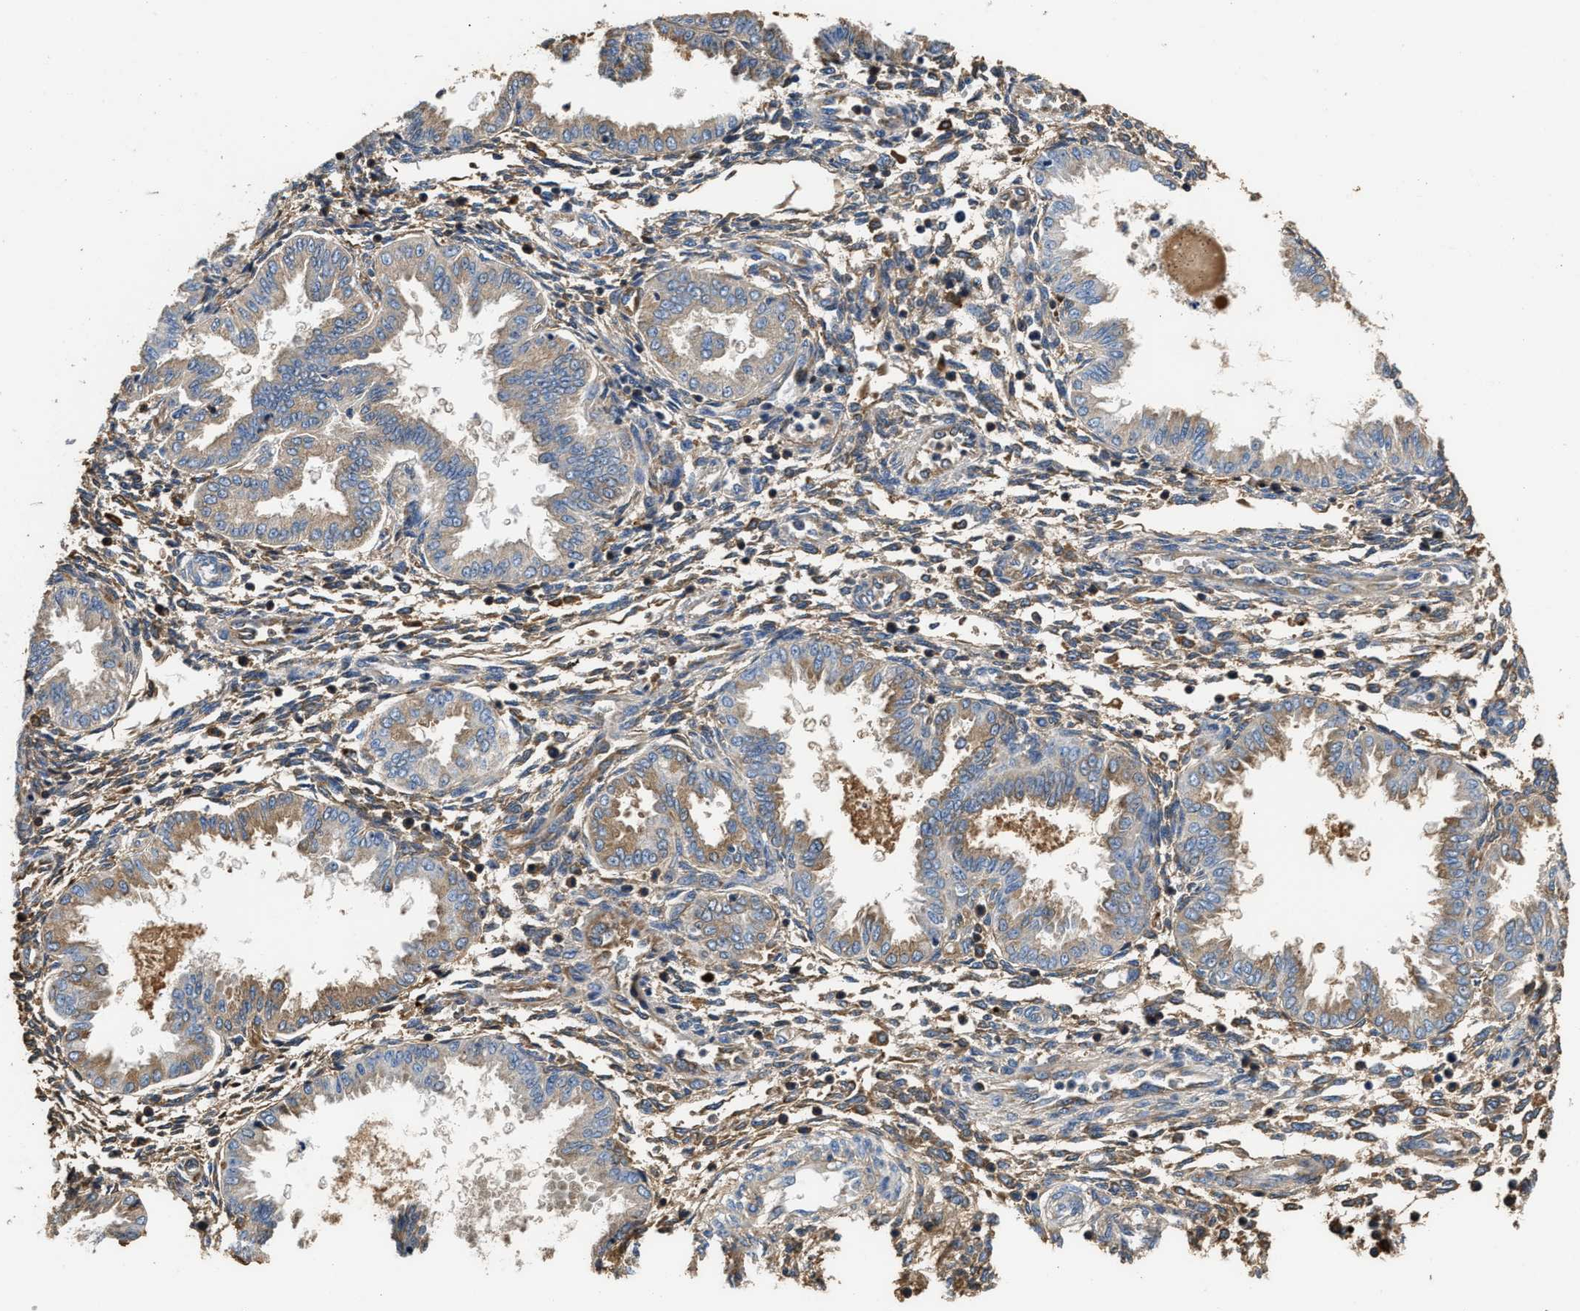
{"staining": {"intensity": "moderate", "quantity": "25%-75%", "location": "cytoplasmic/membranous"}, "tissue": "endometrium", "cell_type": "Cells in endometrial stroma", "image_type": "normal", "snomed": [{"axis": "morphology", "description": "Normal tissue, NOS"}, {"axis": "topography", "description": "Endometrium"}], "caption": "Moderate cytoplasmic/membranous positivity for a protein is present in about 25%-75% of cells in endometrial stroma of normal endometrium using IHC.", "gene": "C3", "patient": {"sex": "female", "age": 33}}